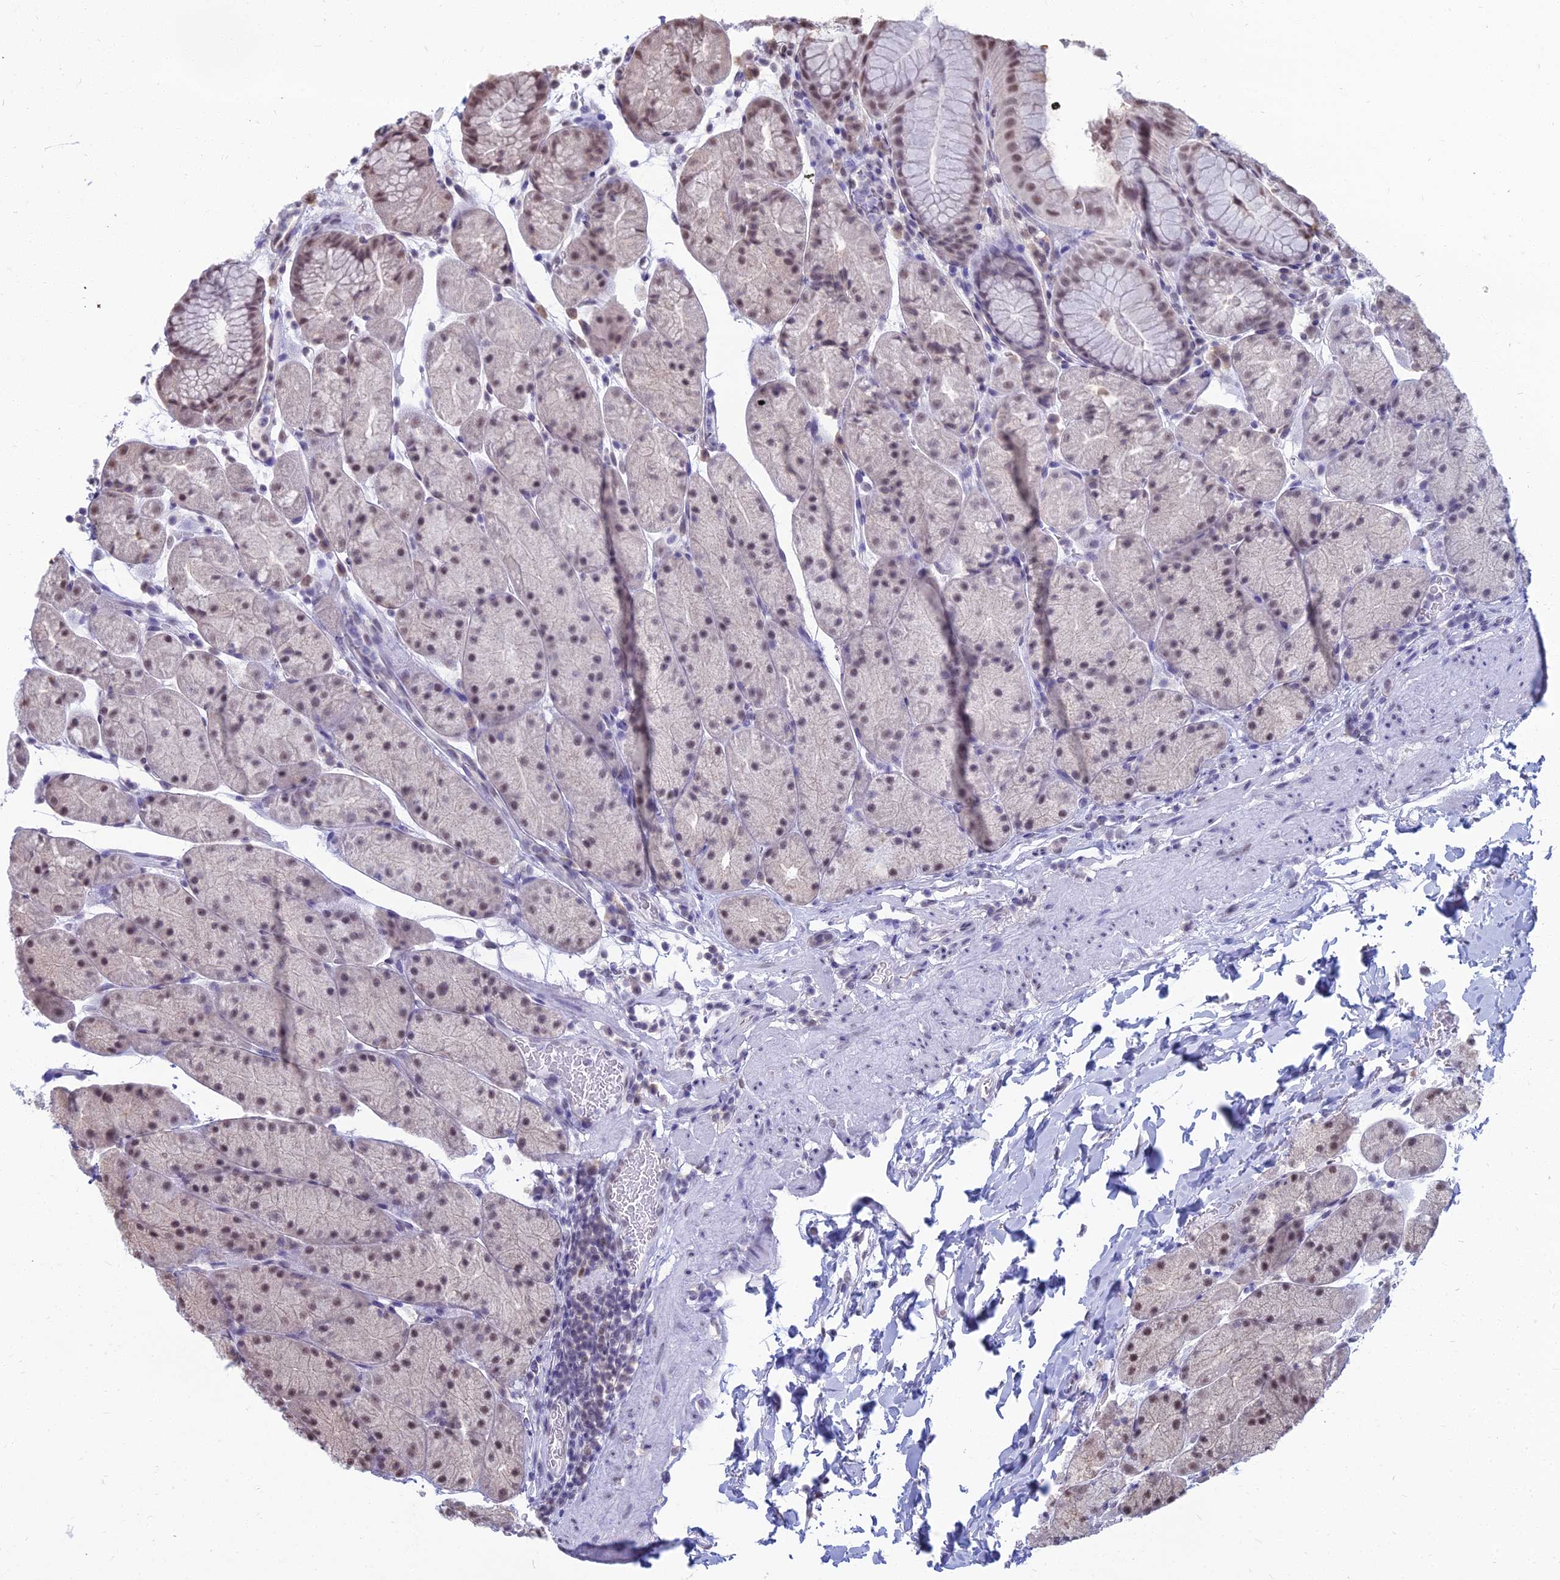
{"staining": {"intensity": "weak", "quantity": "25%-75%", "location": "nuclear"}, "tissue": "stomach", "cell_type": "Glandular cells", "image_type": "normal", "snomed": [{"axis": "morphology", "description": "Normal tissue, NOS"}, {"axis": "topography", "description": "Stomach, upper"}, {"axis": "topography", "description": "Stomach, lower"}], "caption": "Immunohistochemistry (IHC) (DAB (3,3'-diaminobenzidine)) staining of normal stomach exhibits weak nuclear protein expression in about 25%-75% of glandular cells. (DAB (3,3'-diaminobenzidine) IHC with brightfield microscopy, high magnification).", "gene": "SRSF7", "patient": {"sex": "male", "age": 67}}